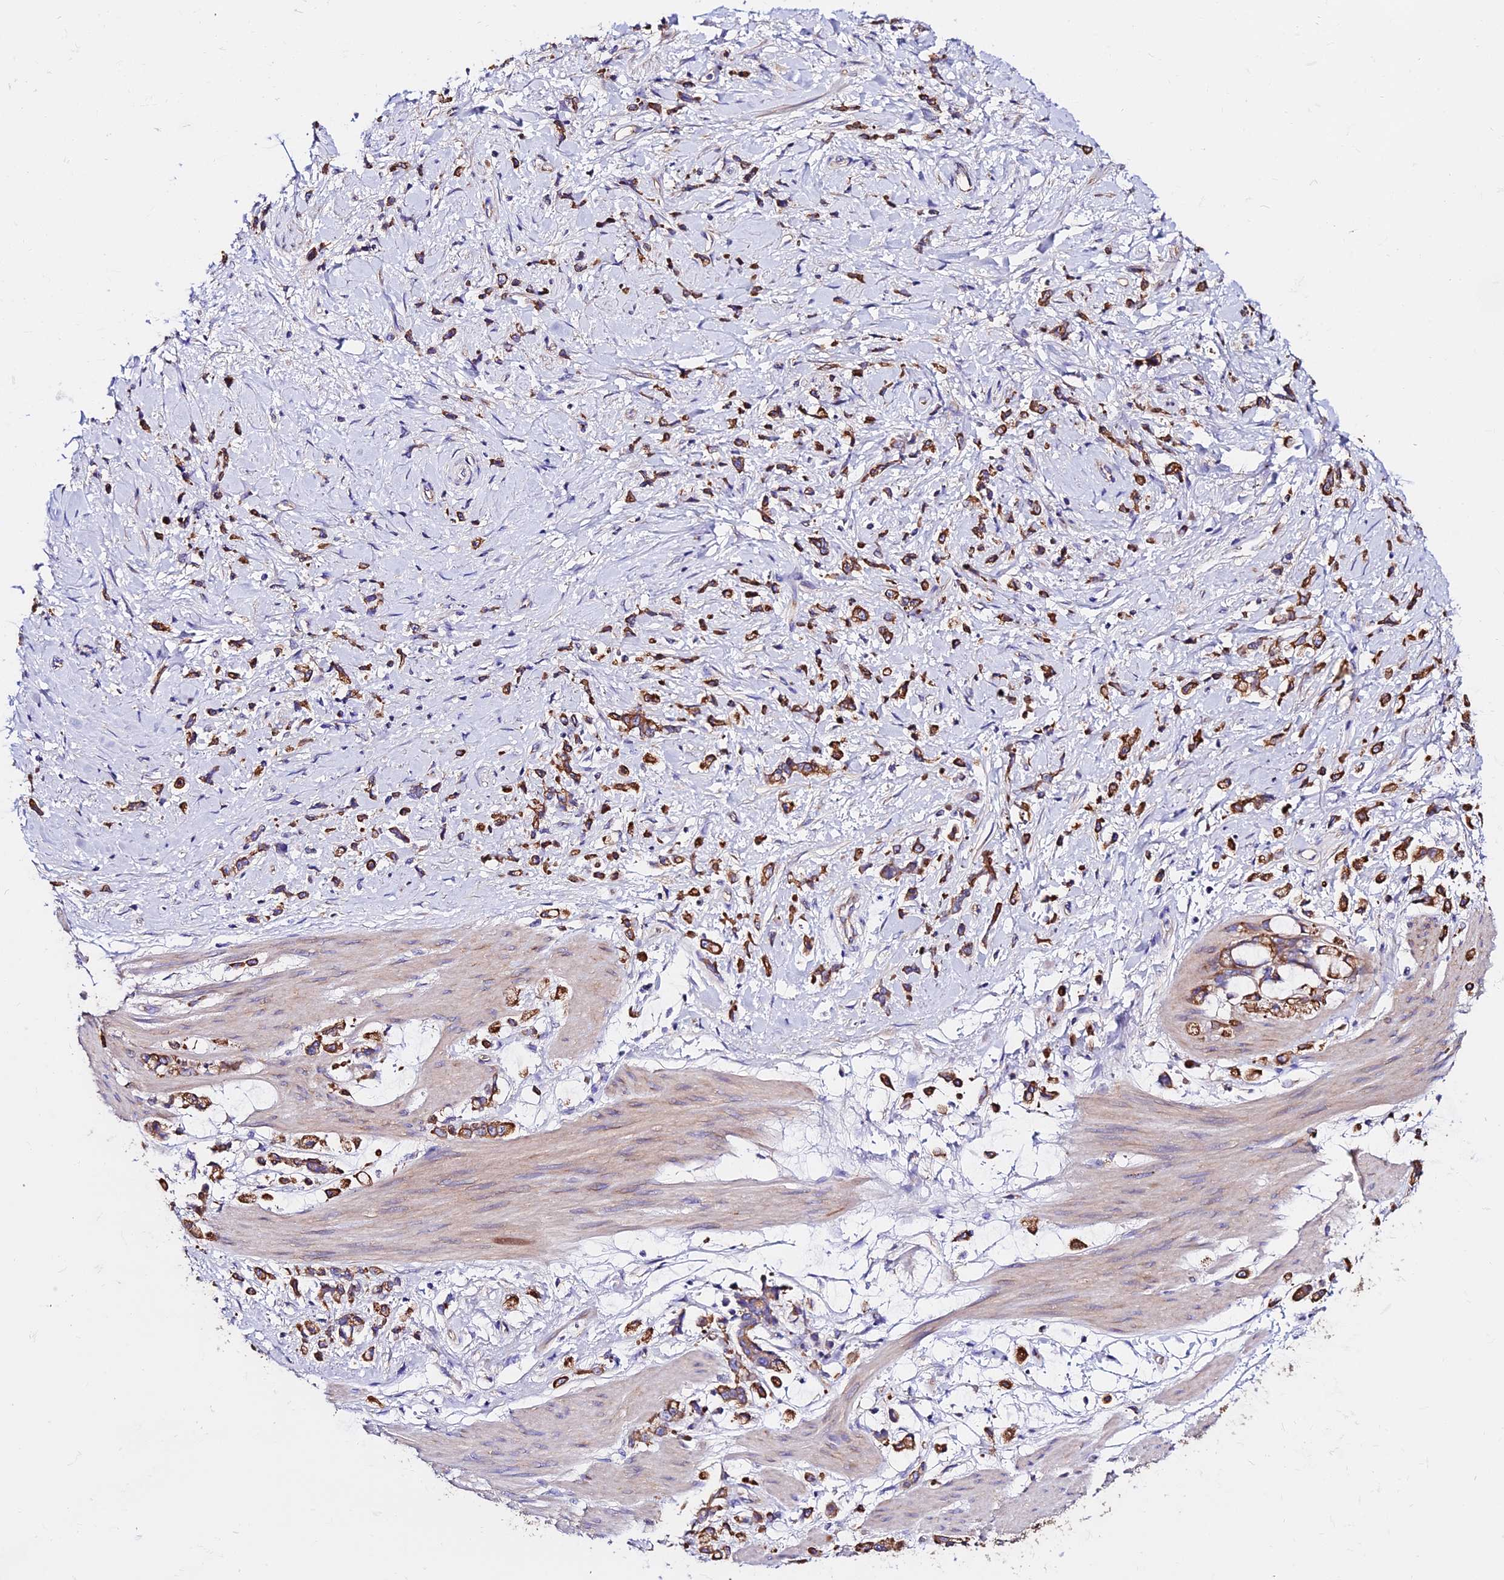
{"staining": {"intensity": "moderate", "quantity": ">75%", "location": "cytoplasmic/membranous"}, "tissue": "stomach cancer", "cell_type": "Tumor cells", "image_type": "cancer", "snomed": [{"axis": "morphology", "description": "Adenocarcinoma, NOS"}, {"axis": "topography", "description": "Stomach"}], "caption": "This image shows immunohistochemistry (IHC) staining of human stomach adenocarcinoma, with medium moderate cytoplasmic/membranous staining in about >75% of tumor cells.", "gene": "DAW1", "patient": {"sex": "female", "age": 60}}